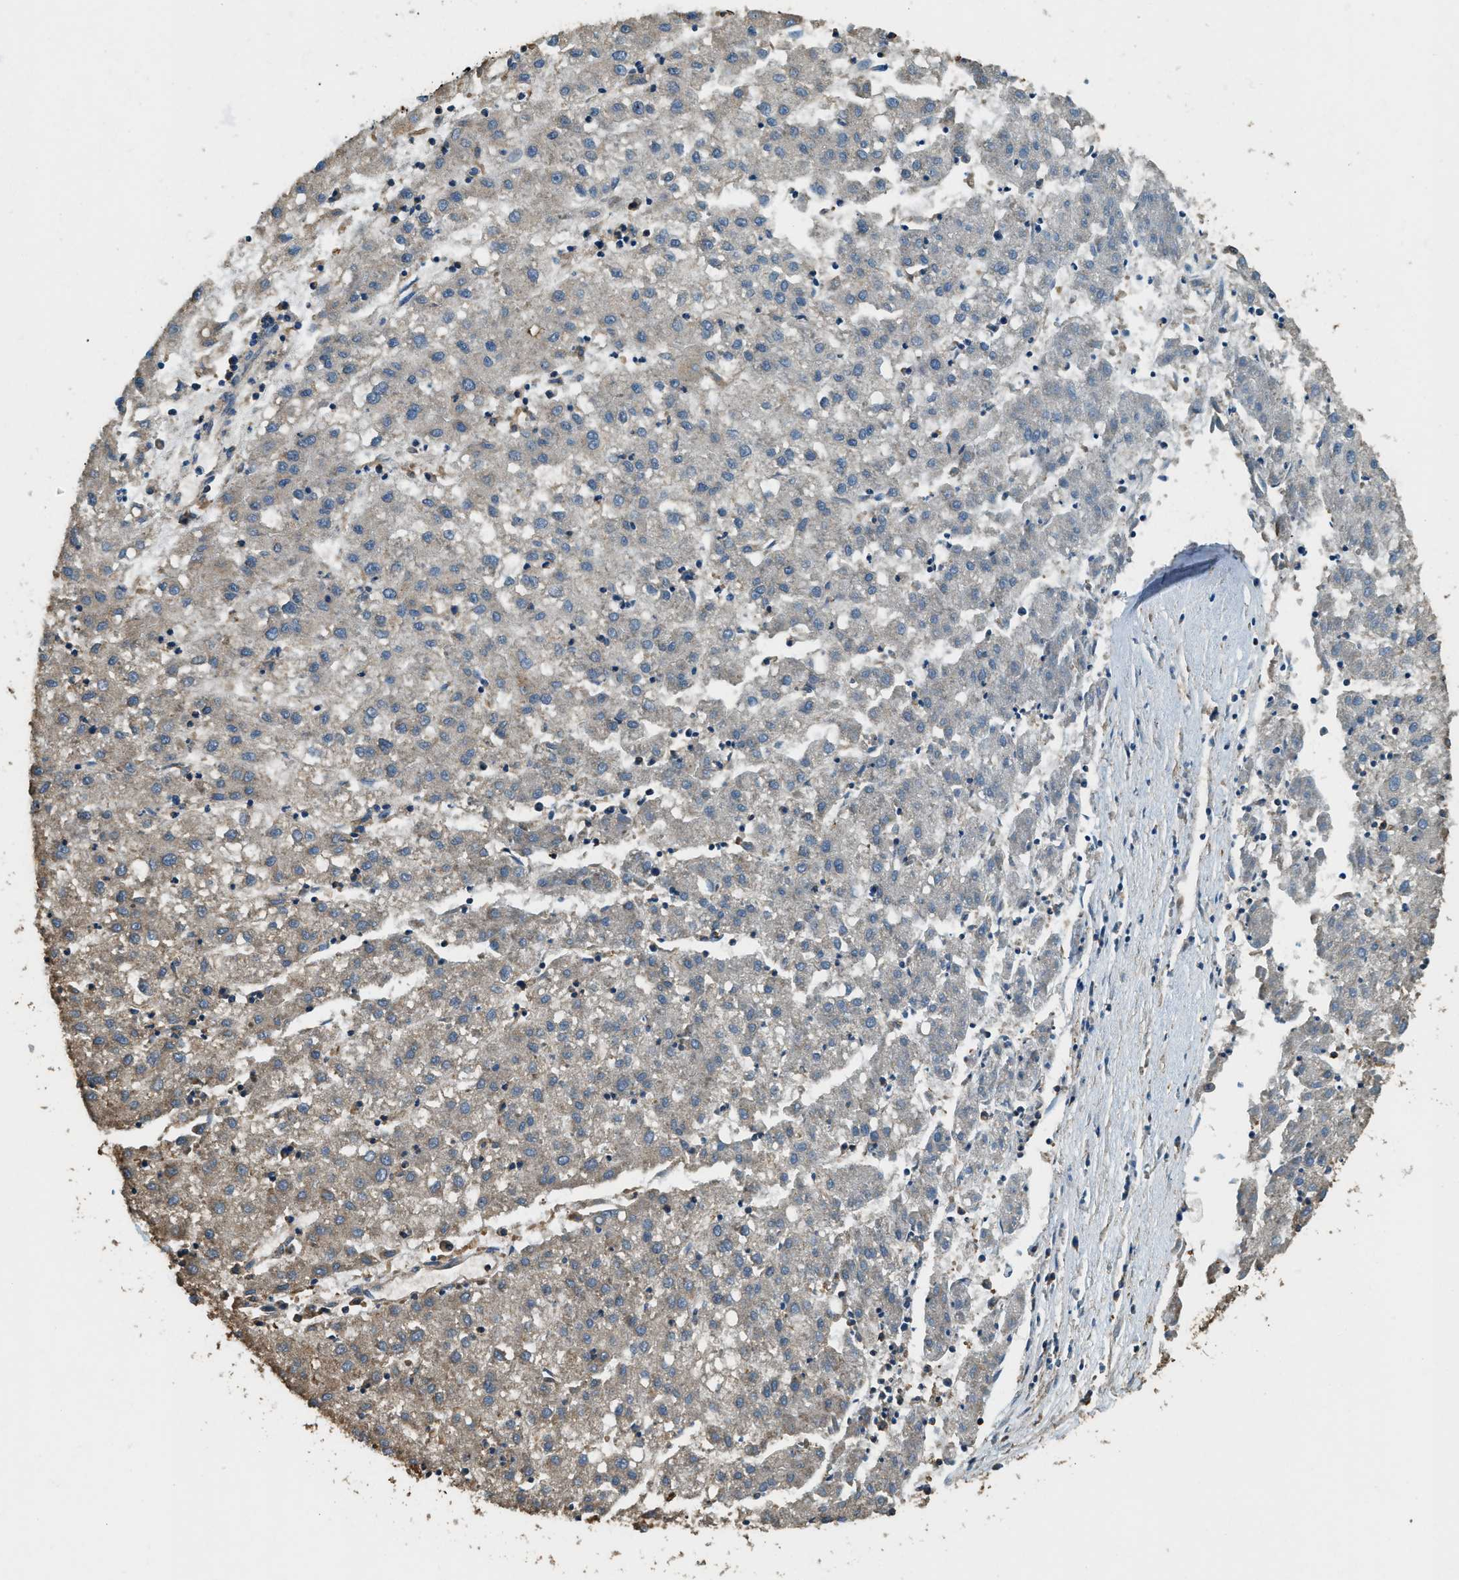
{"staining": {"intensity": "weak", "quantity": "<25%", "location": "cytoplasmic/membranous"}, "tissue": "liver cancer", "cell_type": "Tumor cells", "image_type": "cancer", "snomed": [{"axis": "morphology", "description": "Carcinoma, Hepatocellular, NOS"}, {"axis": "topography", "description": "Liver"}], "caption": "DAB (3,3'-diaminobenzidine) immunohistochemical staining of liver cancer (hepatocellular carcinoma) demonstrates no significant expression in tumor cells. (Brightfield microscopy of DAB immunohistochemistry at high magnification).", "gene": "ERGIC1", "patient": {"sex": "male", "age": 72}}